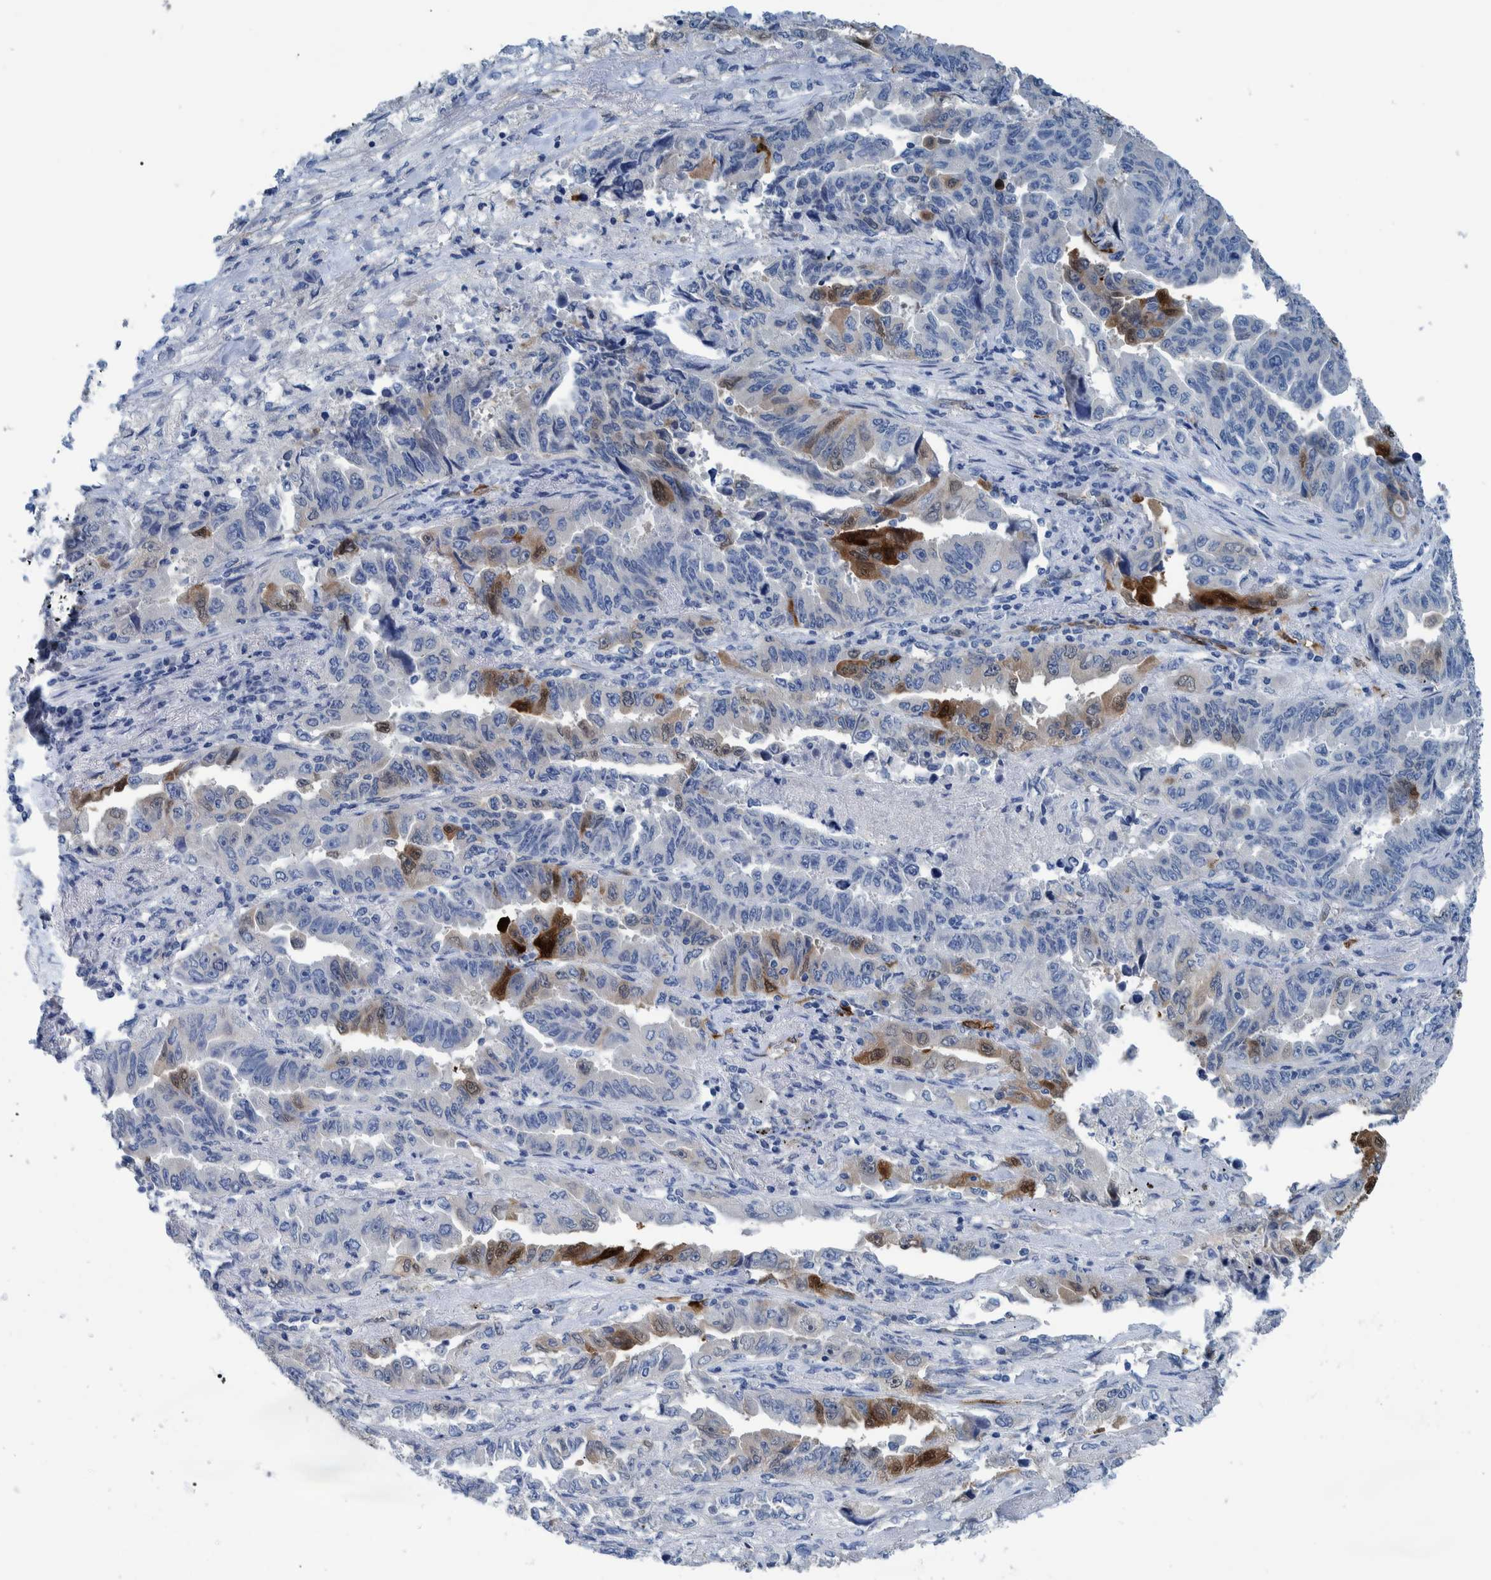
{"staining": {"intensity": "strong", "quantity": "<25%", "location": "cytoplasmic/membranous"}, "tissue": "lung cancer", "cell_type": "Tumor cells", "image_type": "cancer", "snomed": [{"axis": "morphology", "description": "Adenocarcinoma, NOS"}, {"axis": "topography", "description": "Lung"}], "caption": "Immunohistochemical staining of human lung cancer shows medium levels of strong cytoplasmic/membranous protein expression in about <25% of tumor cells.", "gene": "IDO1", "patient": {"sex": "female", "age": 51}}